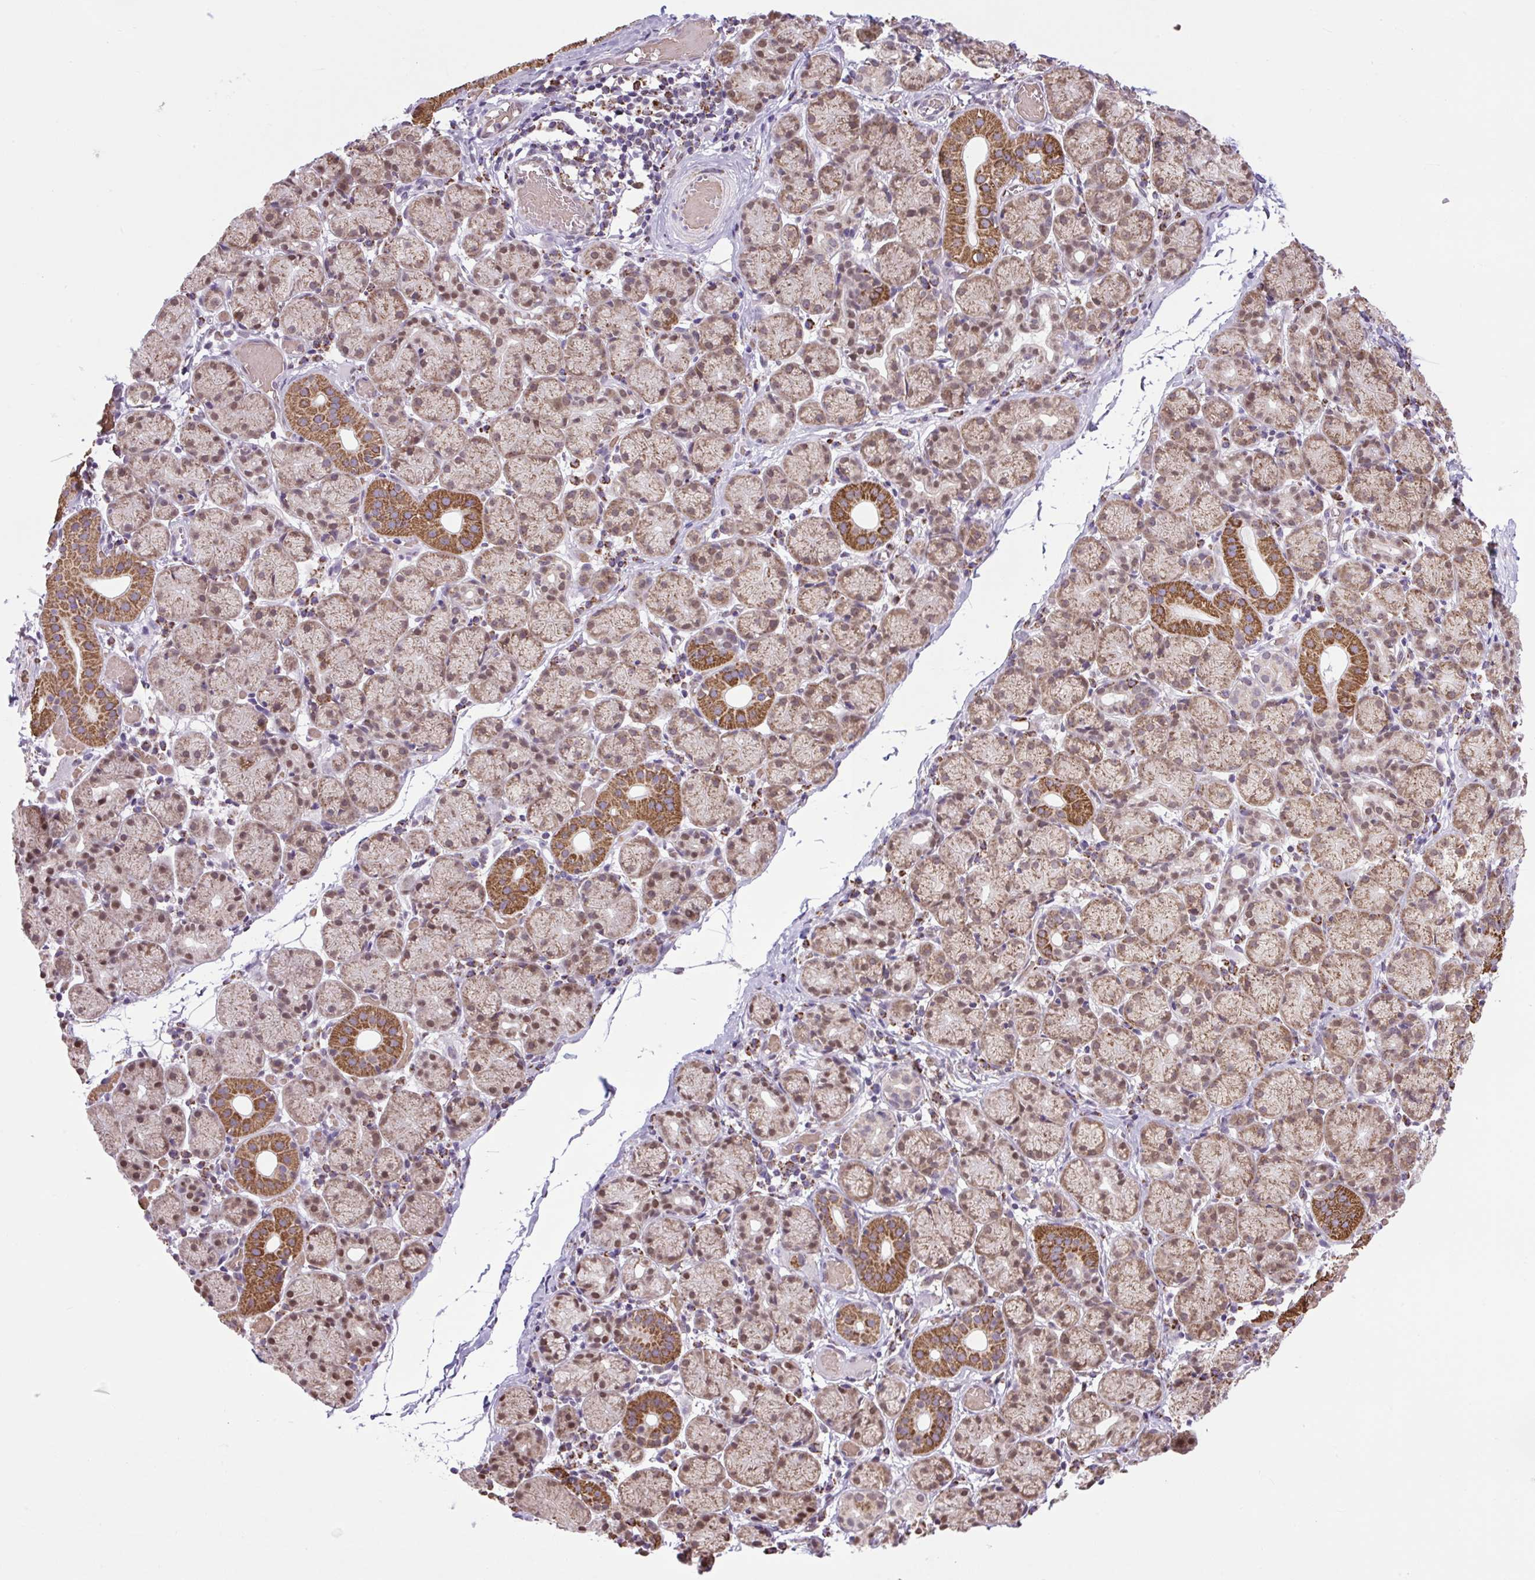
{"staining": {"intensity": "moderate", "quantity": ">75%", "location": "cytoplasmic/membranous,nuclear"}, "tissue": "salivary gland", "cell_type": "Glandular cells", "image_type": "normal", "snomed": [{"axis": "morphology", "description": "Normal tissue, NOS"}, {"axis": "topography", "description": "Salivary gland"}], "caption": "DAB immunohistochemical staining of unremarkable human salivary gland reveals moderate cytoplasmic/membranous,nuclear protein expression in approximately >75% of glandular cells. (IHC, brightfield microscopy, high magnification).", "gene": "SCO2", "patient": {"sex": "female", "age": 24}}